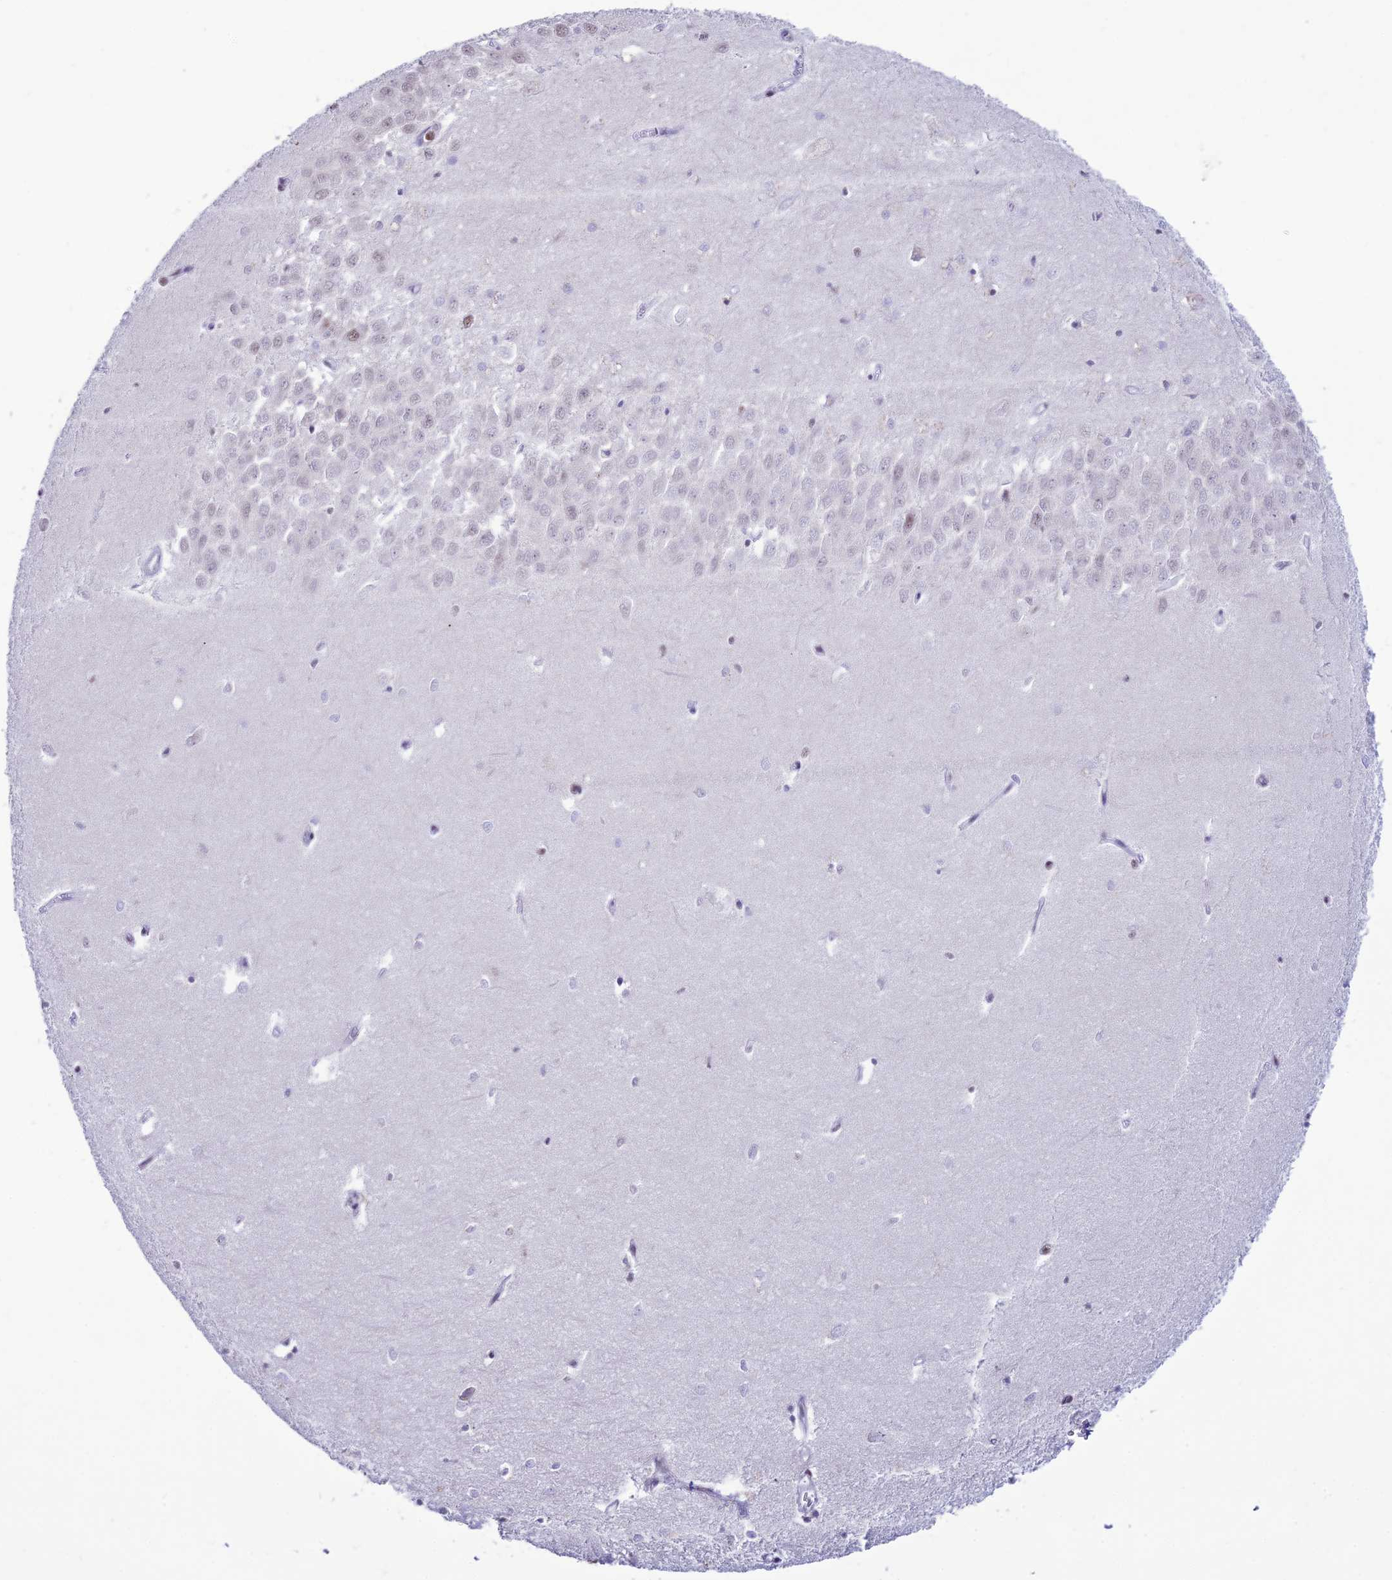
{"staining": {"intensity": "moderate", "quantity": "<25%", "location": "nuclear"}, "tissue": "hippocampus", "cell_type": "Glial cells", "image_type": "normal", "snomed": [{"axis": "morphology", "description": "Normal tissue, NOS"}, {"axis": "topography", "description": "Hippocampus"}], "caption": "A brown stain highlights moderate nuclear positivity of a protein in glial cells of normal hippocampus. The staining was performed using DAB (3,3'-diaminobenzidine) to visualize the protein expression in brown, while the nuclei were stained in blue with hematoxylin (Magnification: 20x).", "gene": "MFSD2B", "patient": {"sex": "female", "age": 64}}